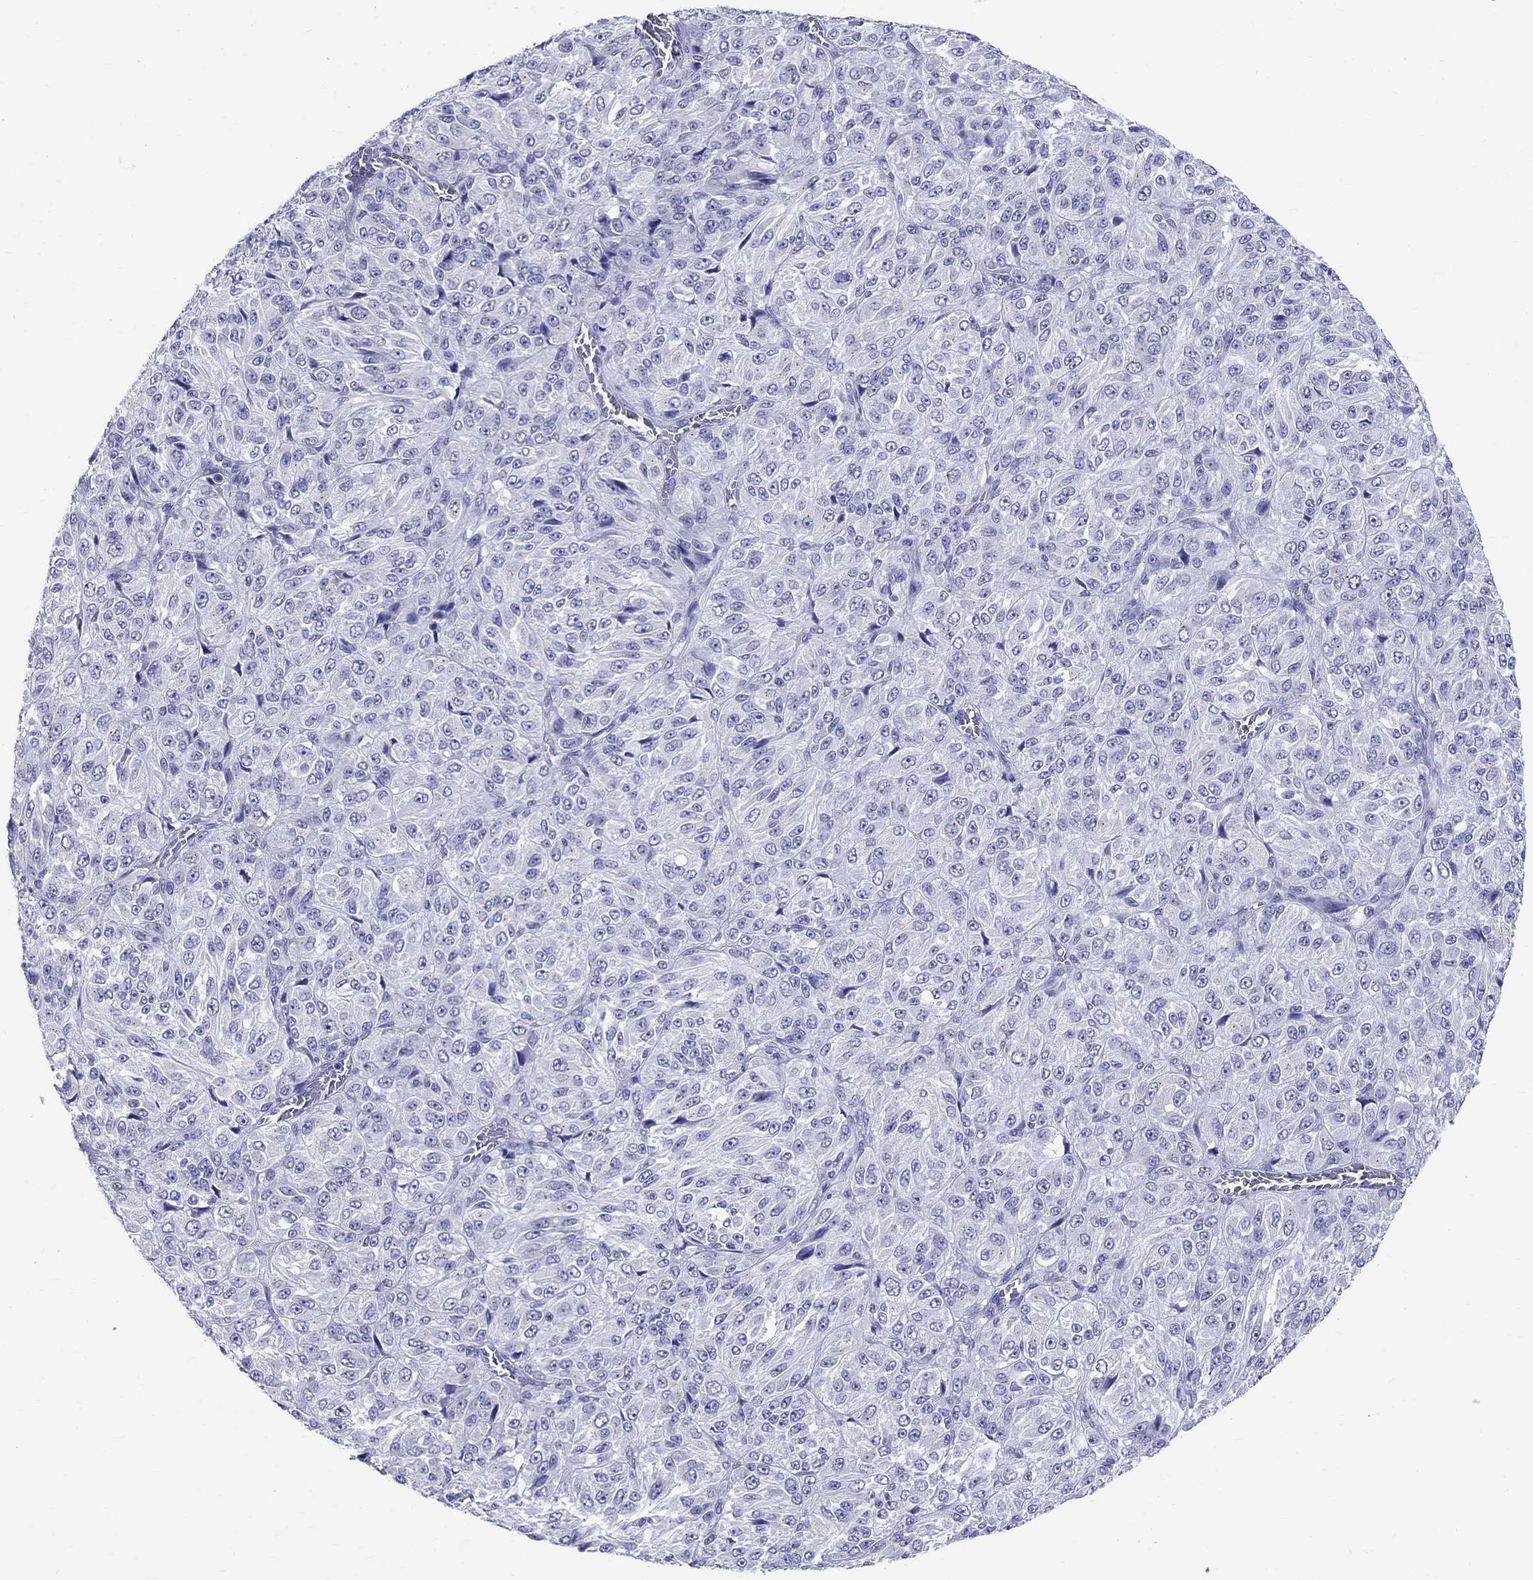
{"staining": {"intensity": "negative", "quantity": "none", "location": "none"}, "tissue": "melanoma", "cell_type": "Tumor cells", "image_type": "cancer", "snomed": [{"axis": "morphology", "description": "Malignant melanoma, Metastatic site"}, {"axis": "topography", "description": "Brain"}], "caption": "A high-resolution photomicrograph shows immunohistochemistry staining of malignant melanoma (metastatic site), which reveals no significant staining in tumor cells.", "gene": "CEP43", "patient": {"sex": "female", "age": 56}}